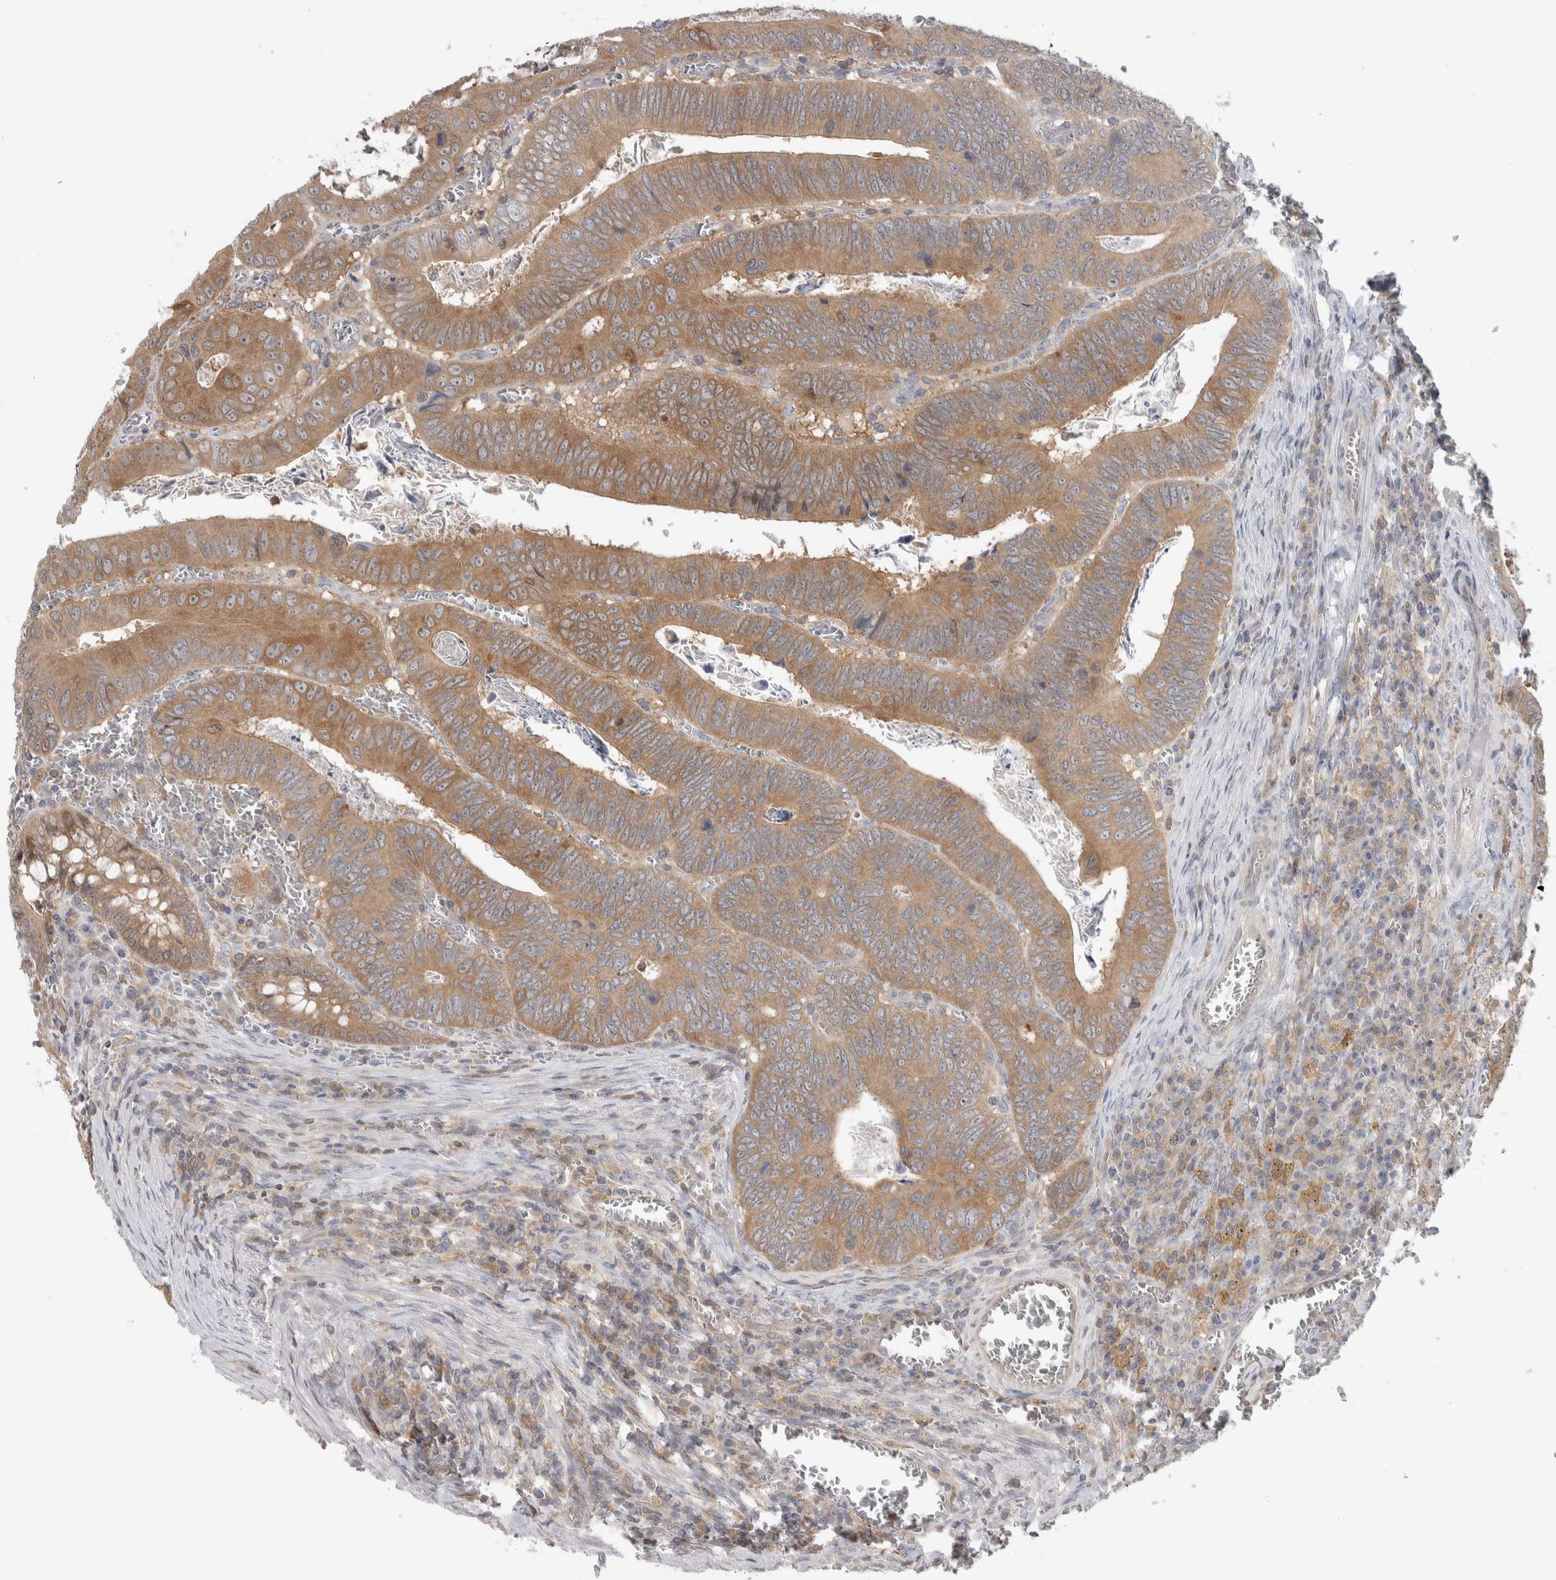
{"staining": {"intensity": "moderate", "quantity": ">75%", "location": "cytoplasmic/membranous"}, "tissue": "colorectal cancer", "cell_type": "Tumor cells", "image_type": "cancer", "snomed": [{"axis": "morphology", "description": "Inflammation, NOS"}, {"axis": "morphology", "description": "Adenocarcinoma, NOS"}, {"axis": "topography", "description": "Colon"}], "caption": "Human colorectal cancer (adenocarcinoma) stained with a brown dye exhibits moderate cytoplasmic/membranous positive expression in approximately >75% of tumor cells.", "gene": "HTATIP2", "patient": {"sex": "male", "age": 72}}